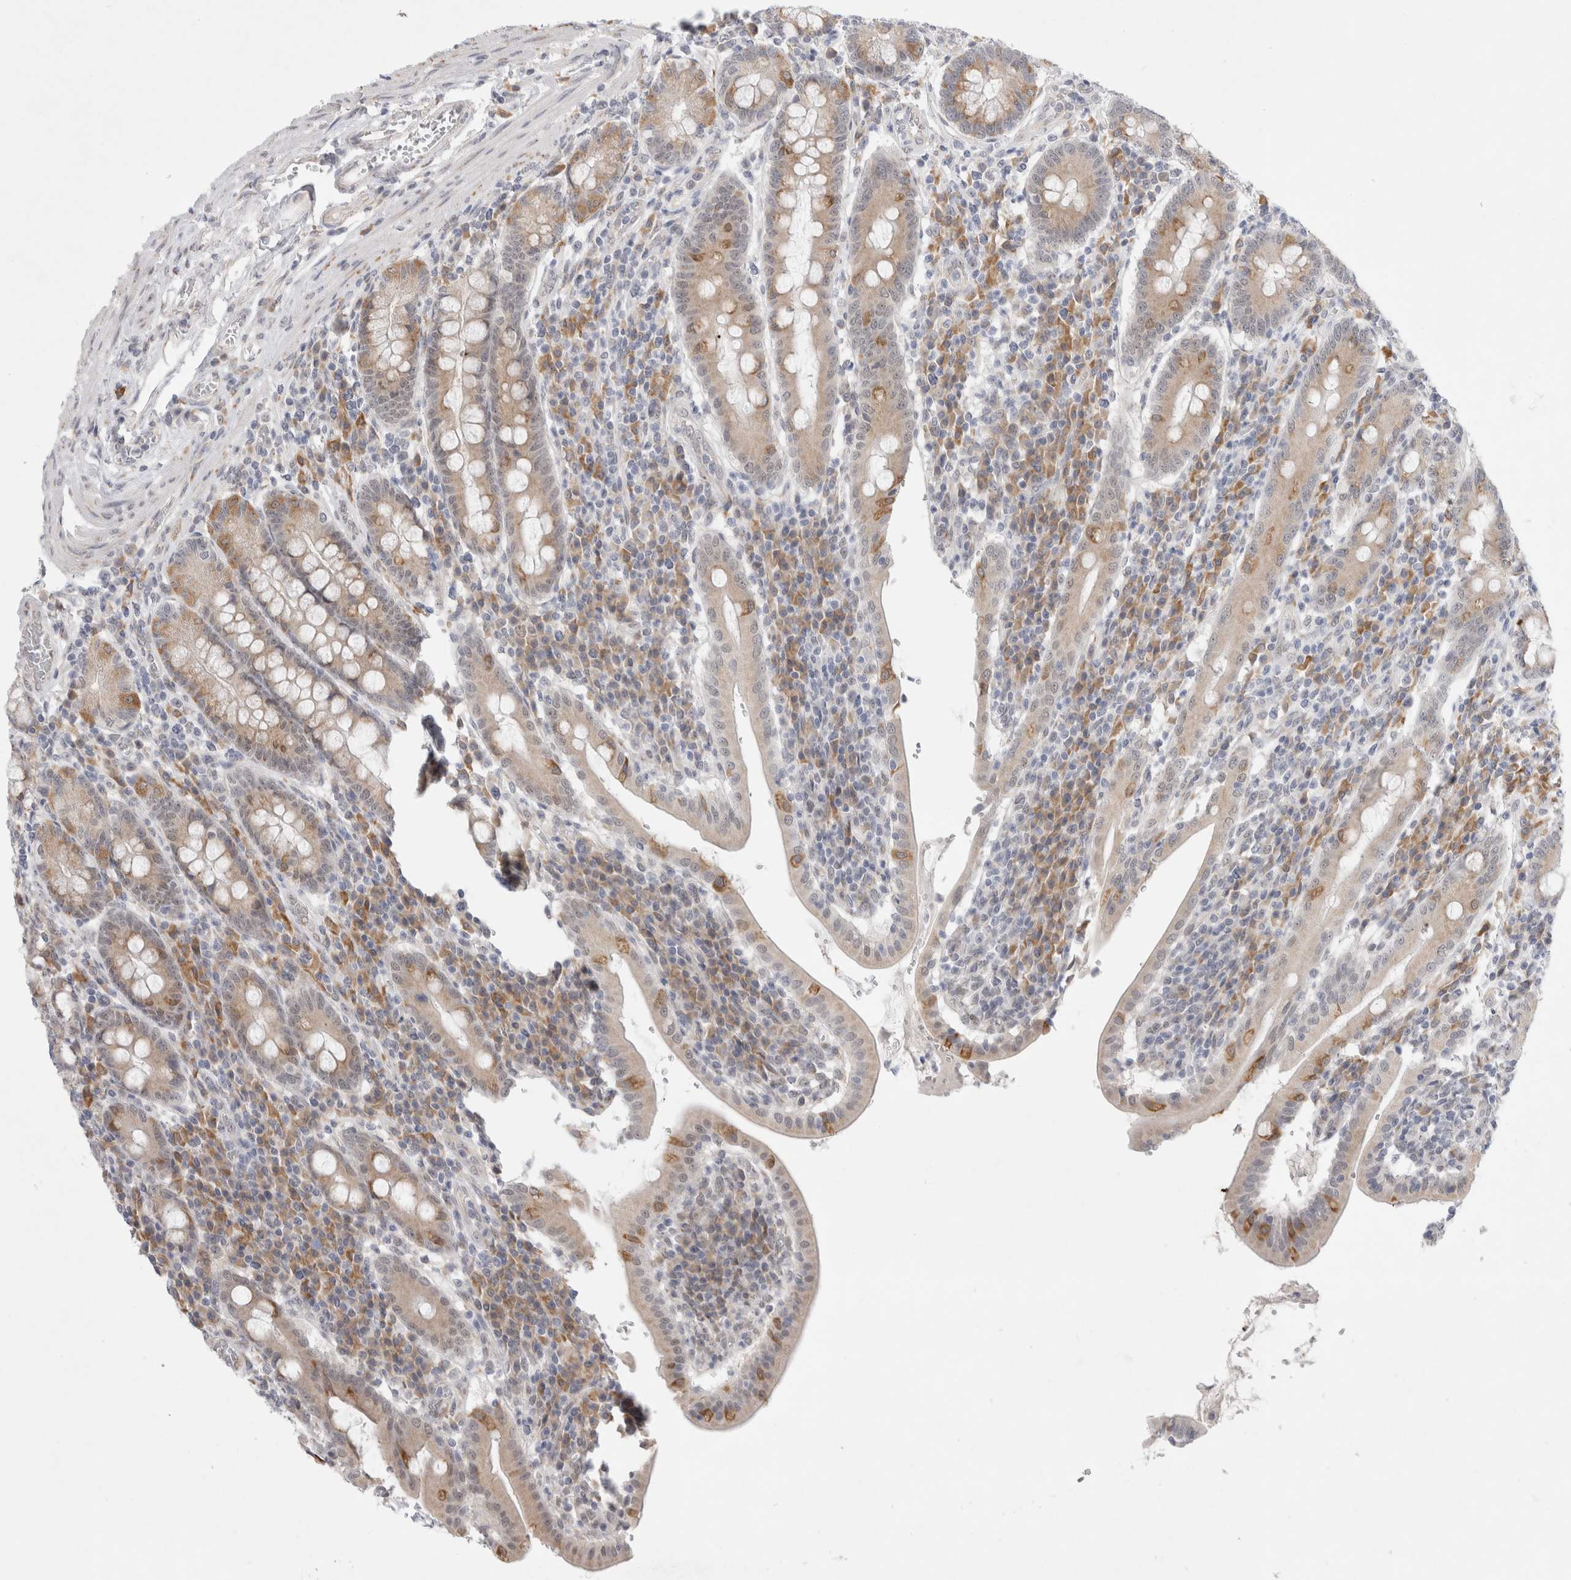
{"staining": {"intensity": "moderate", "quantity": "<25%", "location": "cytoplasmic/membranous,nuclear"}, "tissue": "duodenum", "cell_type": "Glandular cells", "image_type": "normal", "snomed": [{"axis": "morphology", "description": "Normal tissue, NOS"}, {"axis": "morphology", "description": "Adenocarcinoma, NOS"}, {"axis": "topography", "description": "Pancreas"}, {"axis": "topography", "description": "Duodenum"}], "caption": "Immunohistochemistry (IHC) histopathology image of benign duodenum stained for a protein (brown), which demonstrates low levels of moderate cytoplasmic/membranous,nuclear positivity in about <25% of glandular cells.", "gene": "TRMT1L", "patient": {"sex": "male", "age": 50}}